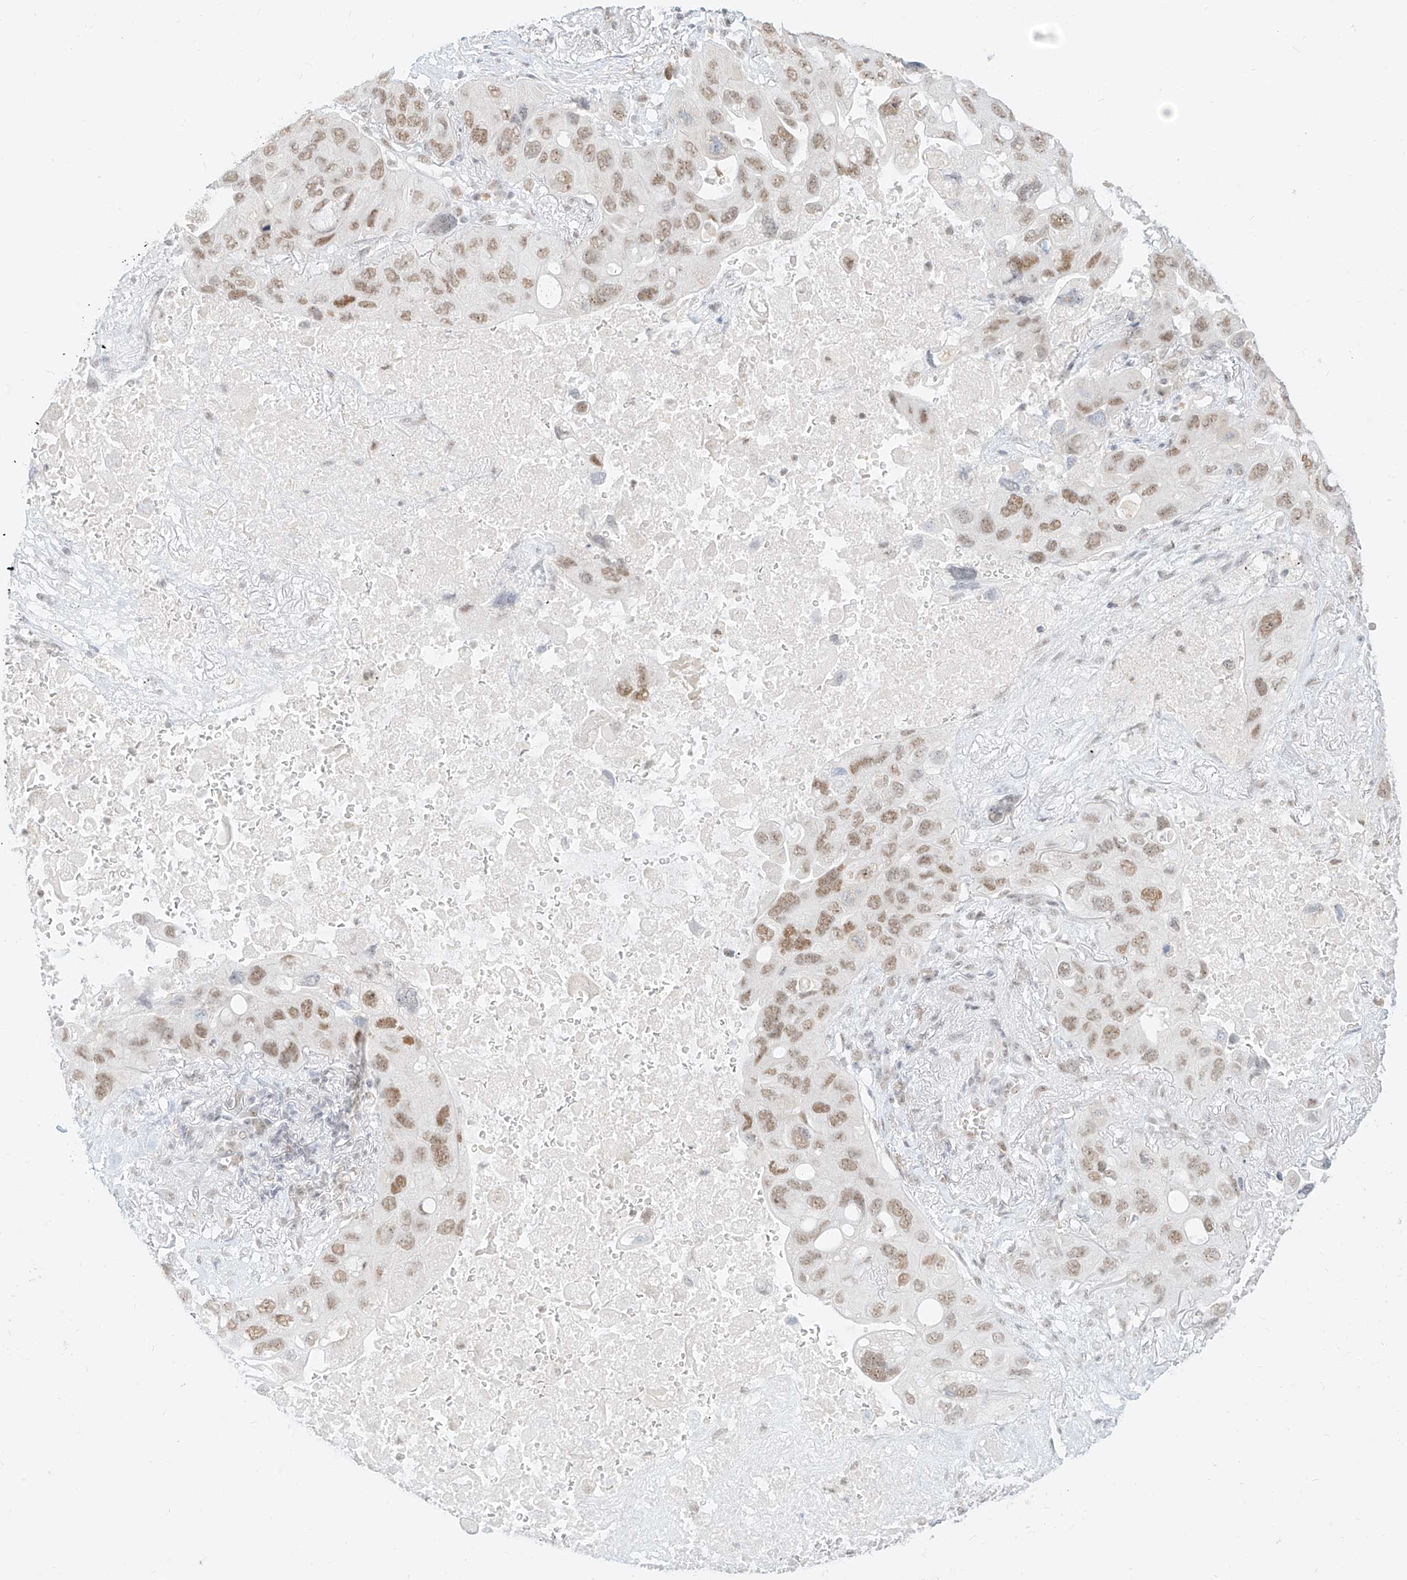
{"staining": {"intensity": "moderate", "quantity": ">75%", "location": "nuclear"}, "tissue": "lung cancer", "cell_type": "Tumor cells", "image_type": "cancer", "snomed": [{"axis": "morphology", "description": "Squamous cell carcinoma, NOS"}, {"axis": "topography", "description": "Lung"}], "caption": "Immunohistochemical staining of human squamous cell carcinoma (lung) shows medium levels of moderate nuclear protein positivity in about >75% of tumor cells.", "gene": "SUPT5H", "patient": {"sex": "female", "age": 73}}